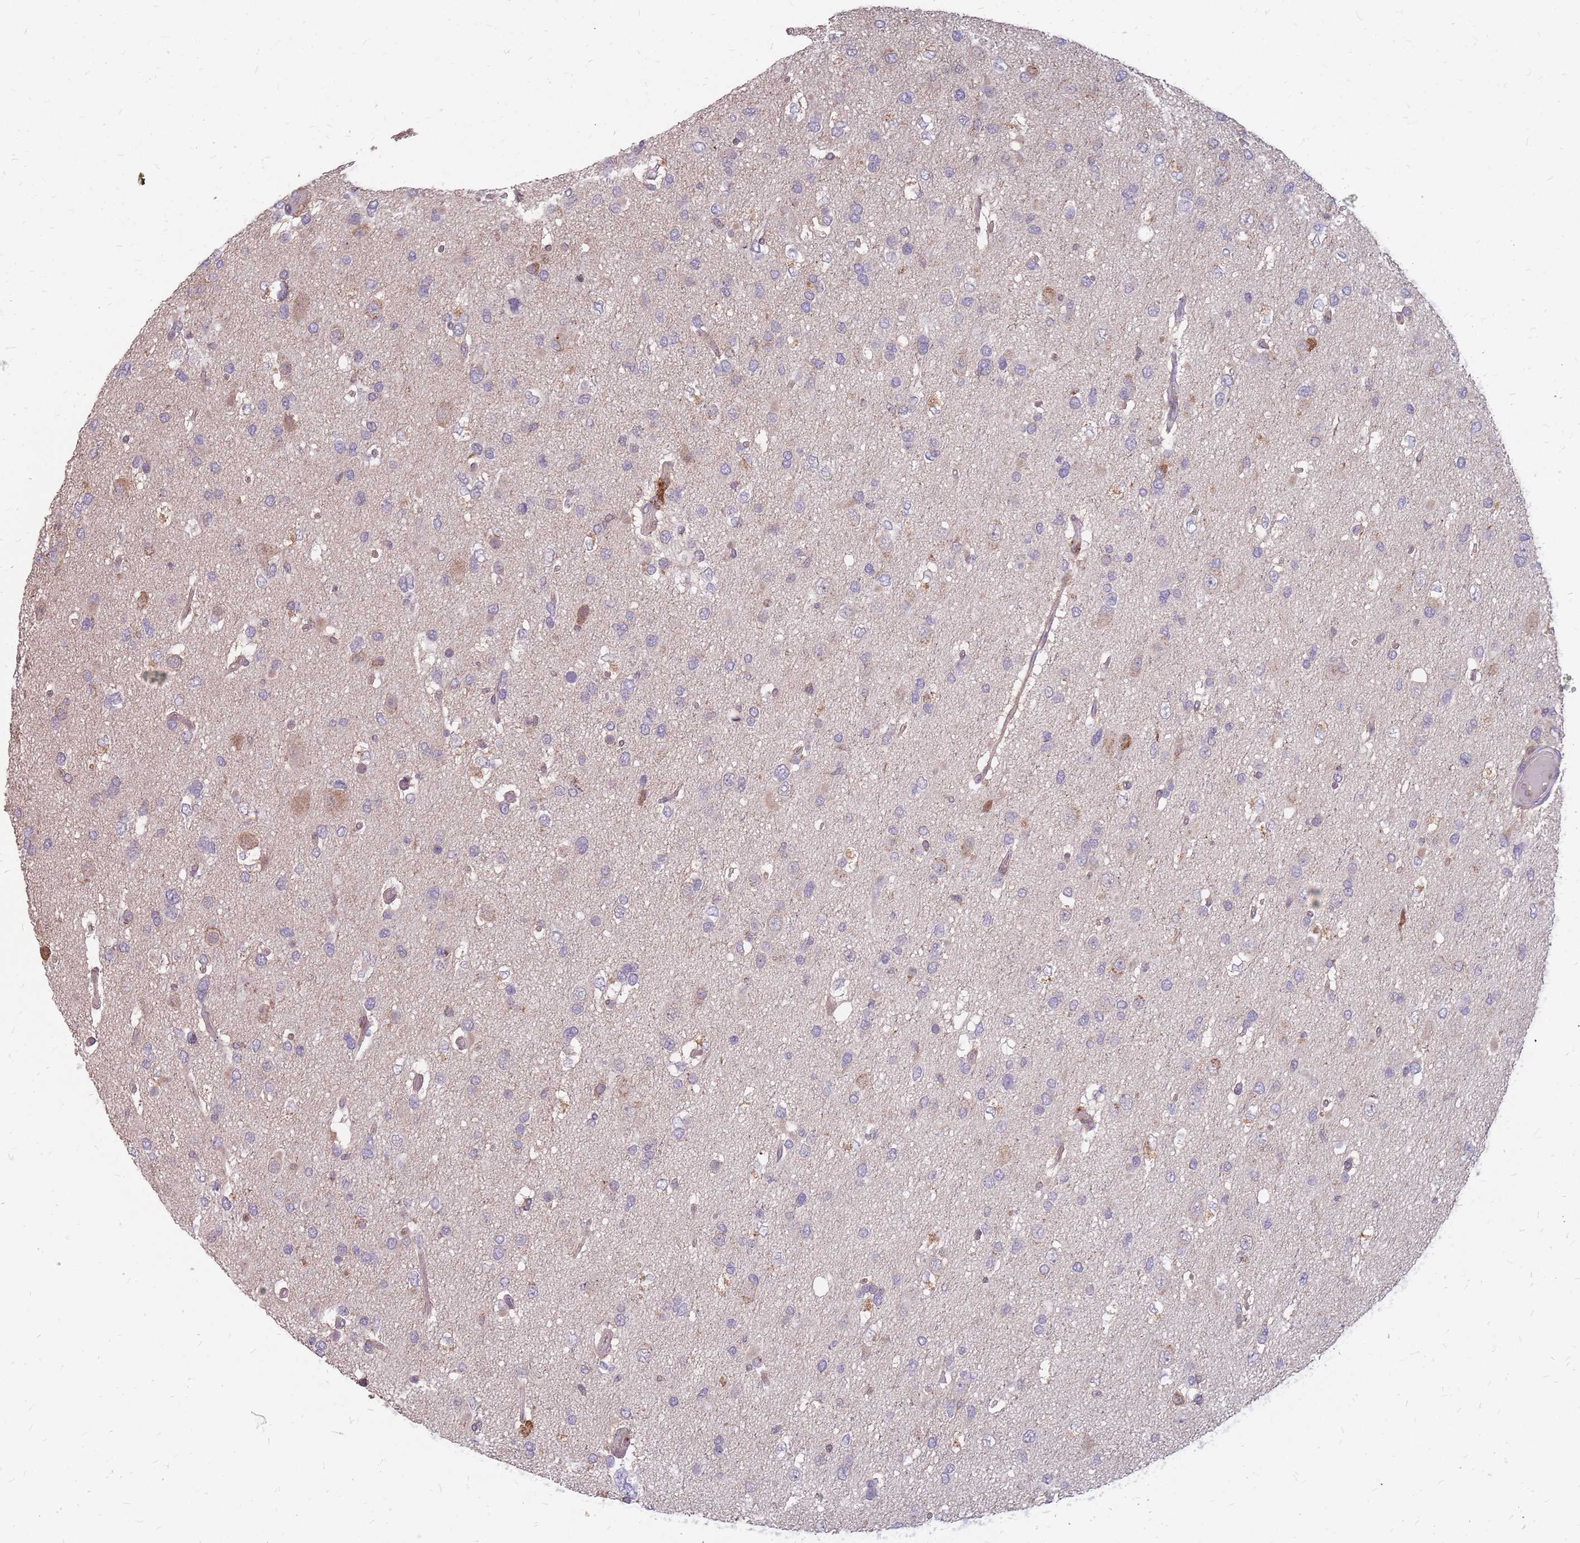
{"staining": {"intensity": "negative", "quantity": "none", "location": "none"}, "tissue": "glioma", "cell_type": "Tumor cells", "image_type": "cancer", "snomed": [{"axis": "morphology", "description": "Glioma, malignant, High grade"}, {"axis": "topography", "description": "Brain"}], "caption": "This is a image of IHC staining of glioma, which shows no staining in tumor cells. (Brightfield microscopy of DAB (3,3'-diaminobenzidine) immunohistochemistry (IHC) at high magnification).", "gene": "NME4", "patient": {"sex": "male", "age": 53}}